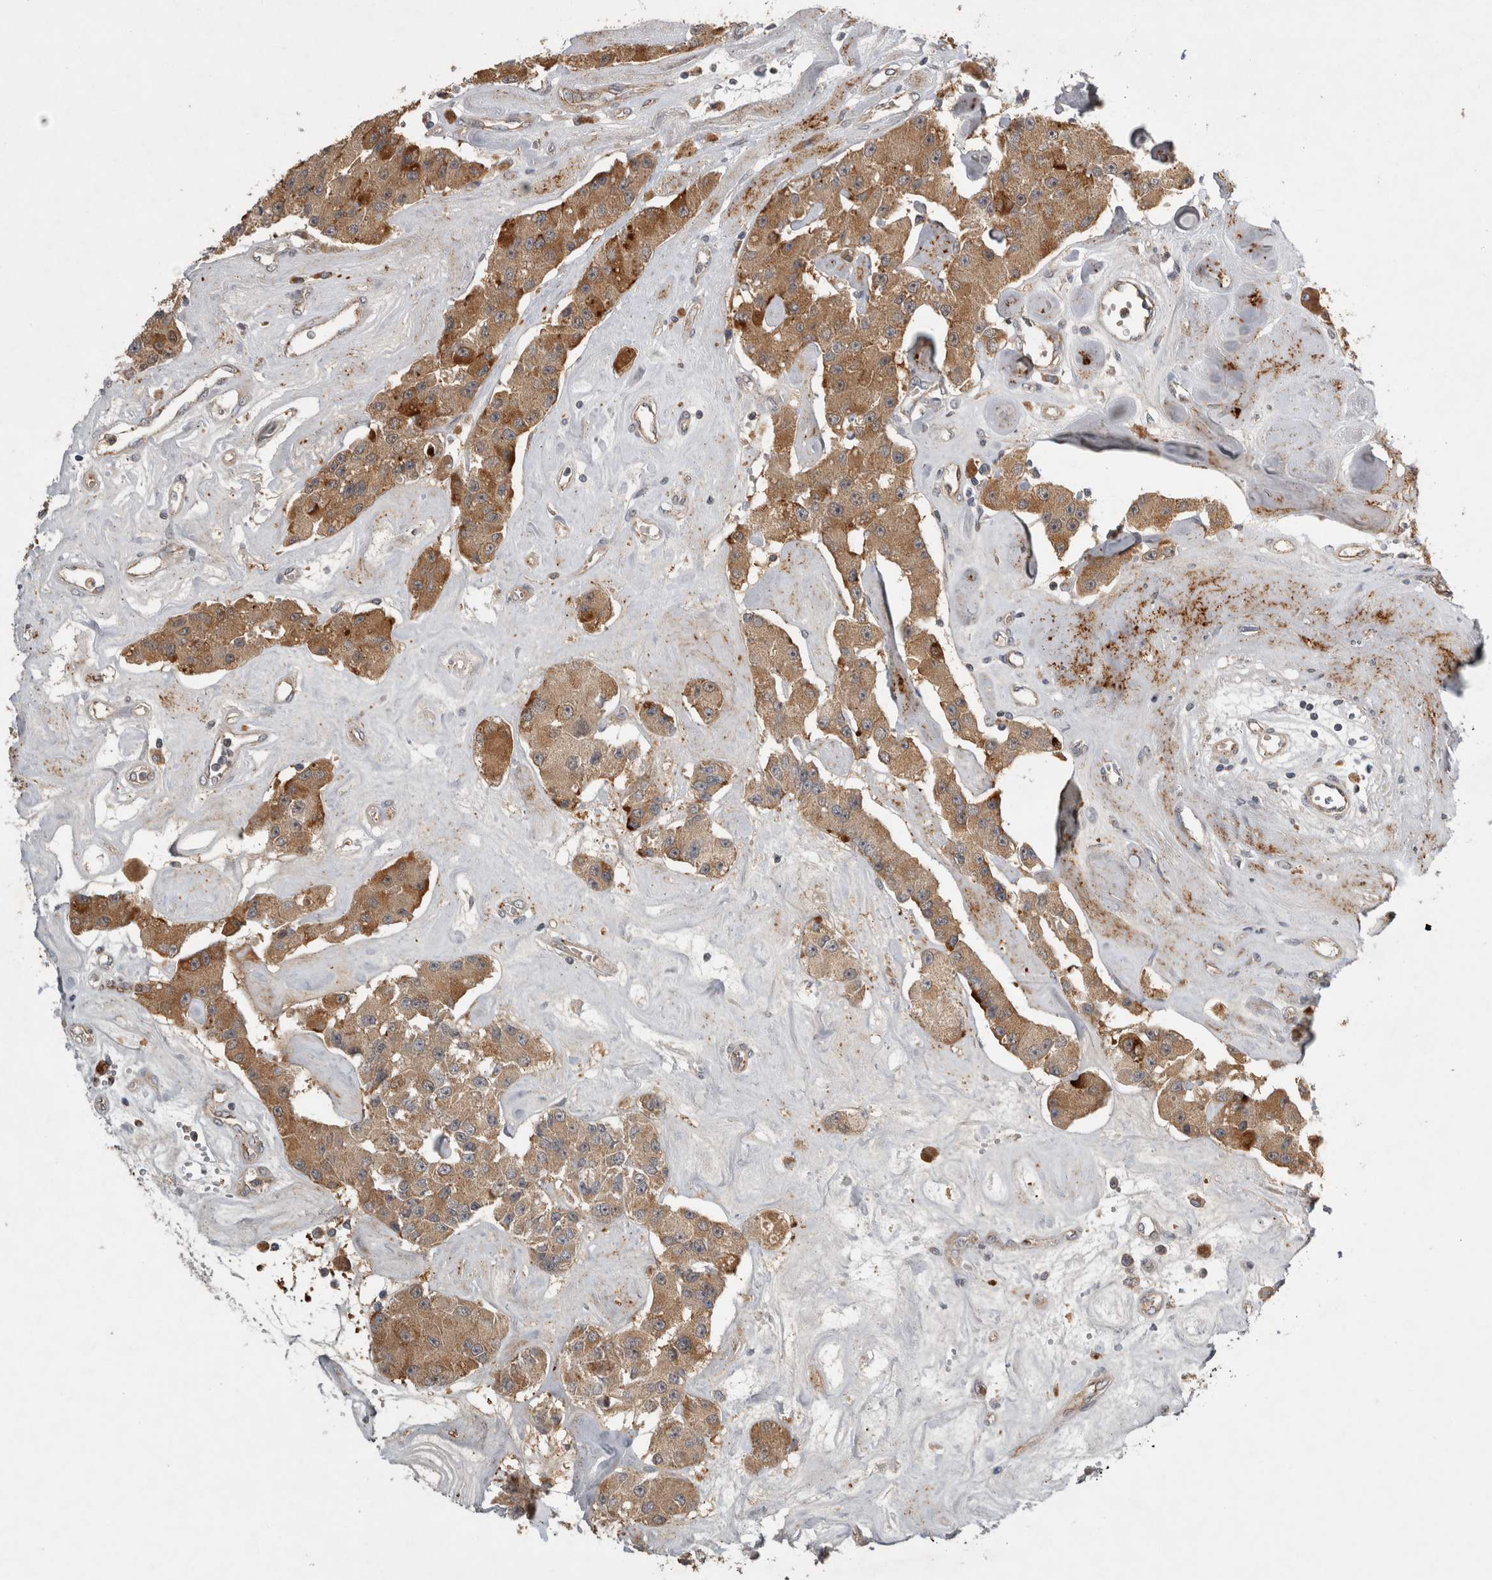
{"staining": {"intensity": "moderate", "quantity": ">75%", "location": "cytoplasmic/membranous"}, "tissue": "carcinoid", "cell_type": "Tumor cells", "image_type": "cancer", "snomed": [{"axis": "morphology", "description": "Carcinoid, malignant, NOS"}, {"axis": "topography", "description": "Pancreas"}], "caption": "IHC of human carcinoid shows medium levels of moderate cytoplasmic/membranous expression in about >75% of tumor cells.", "gene": "TRMT61B", "patient": {"sex": "male", "age": 41}}